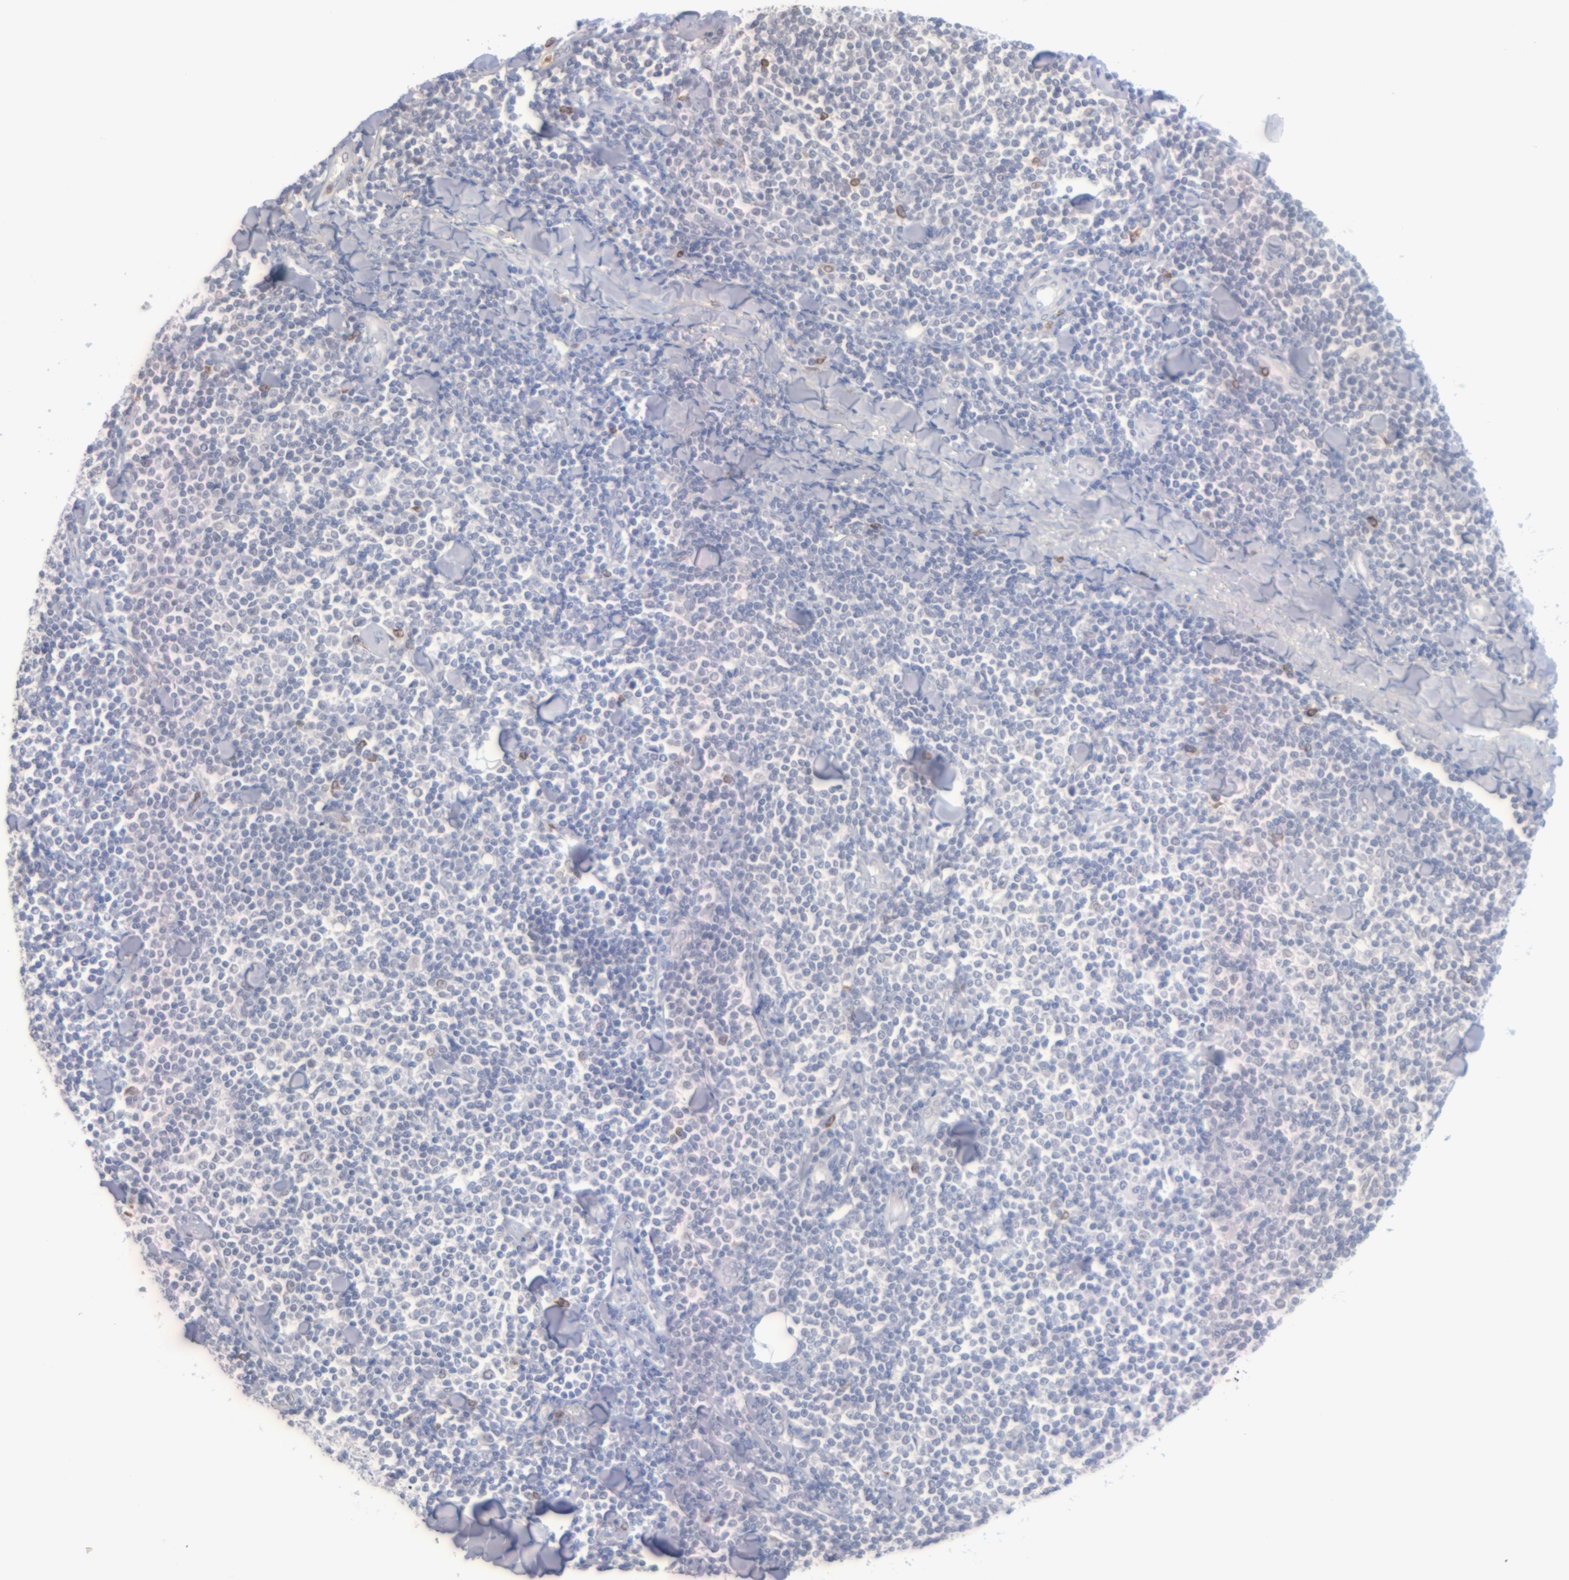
{"staining": {"intensity": "moderate", "quantity": "<25%", "location": "cytoplasmic/membranous"}, "tissue": "lymphoma", "cell_type": "Tumor cells", "image_type": "cancer", "snomed": [{"axis": "morphology", "description": "Malignant lymphoma, non-Hodgkin's type, Low grade"}, {"axis": "topography", "description": "Soft tissue"}], "caption": "There is low levels of moderate cytoplasmic/membranous staining in tumor cells of malignant lymphoma, non-Hodgkin's type (low-grade), as demonstrated by immunohistochemical staining (brown color).", "gene": "MGAM", "patient": {"sex": "male", "age": 92}}